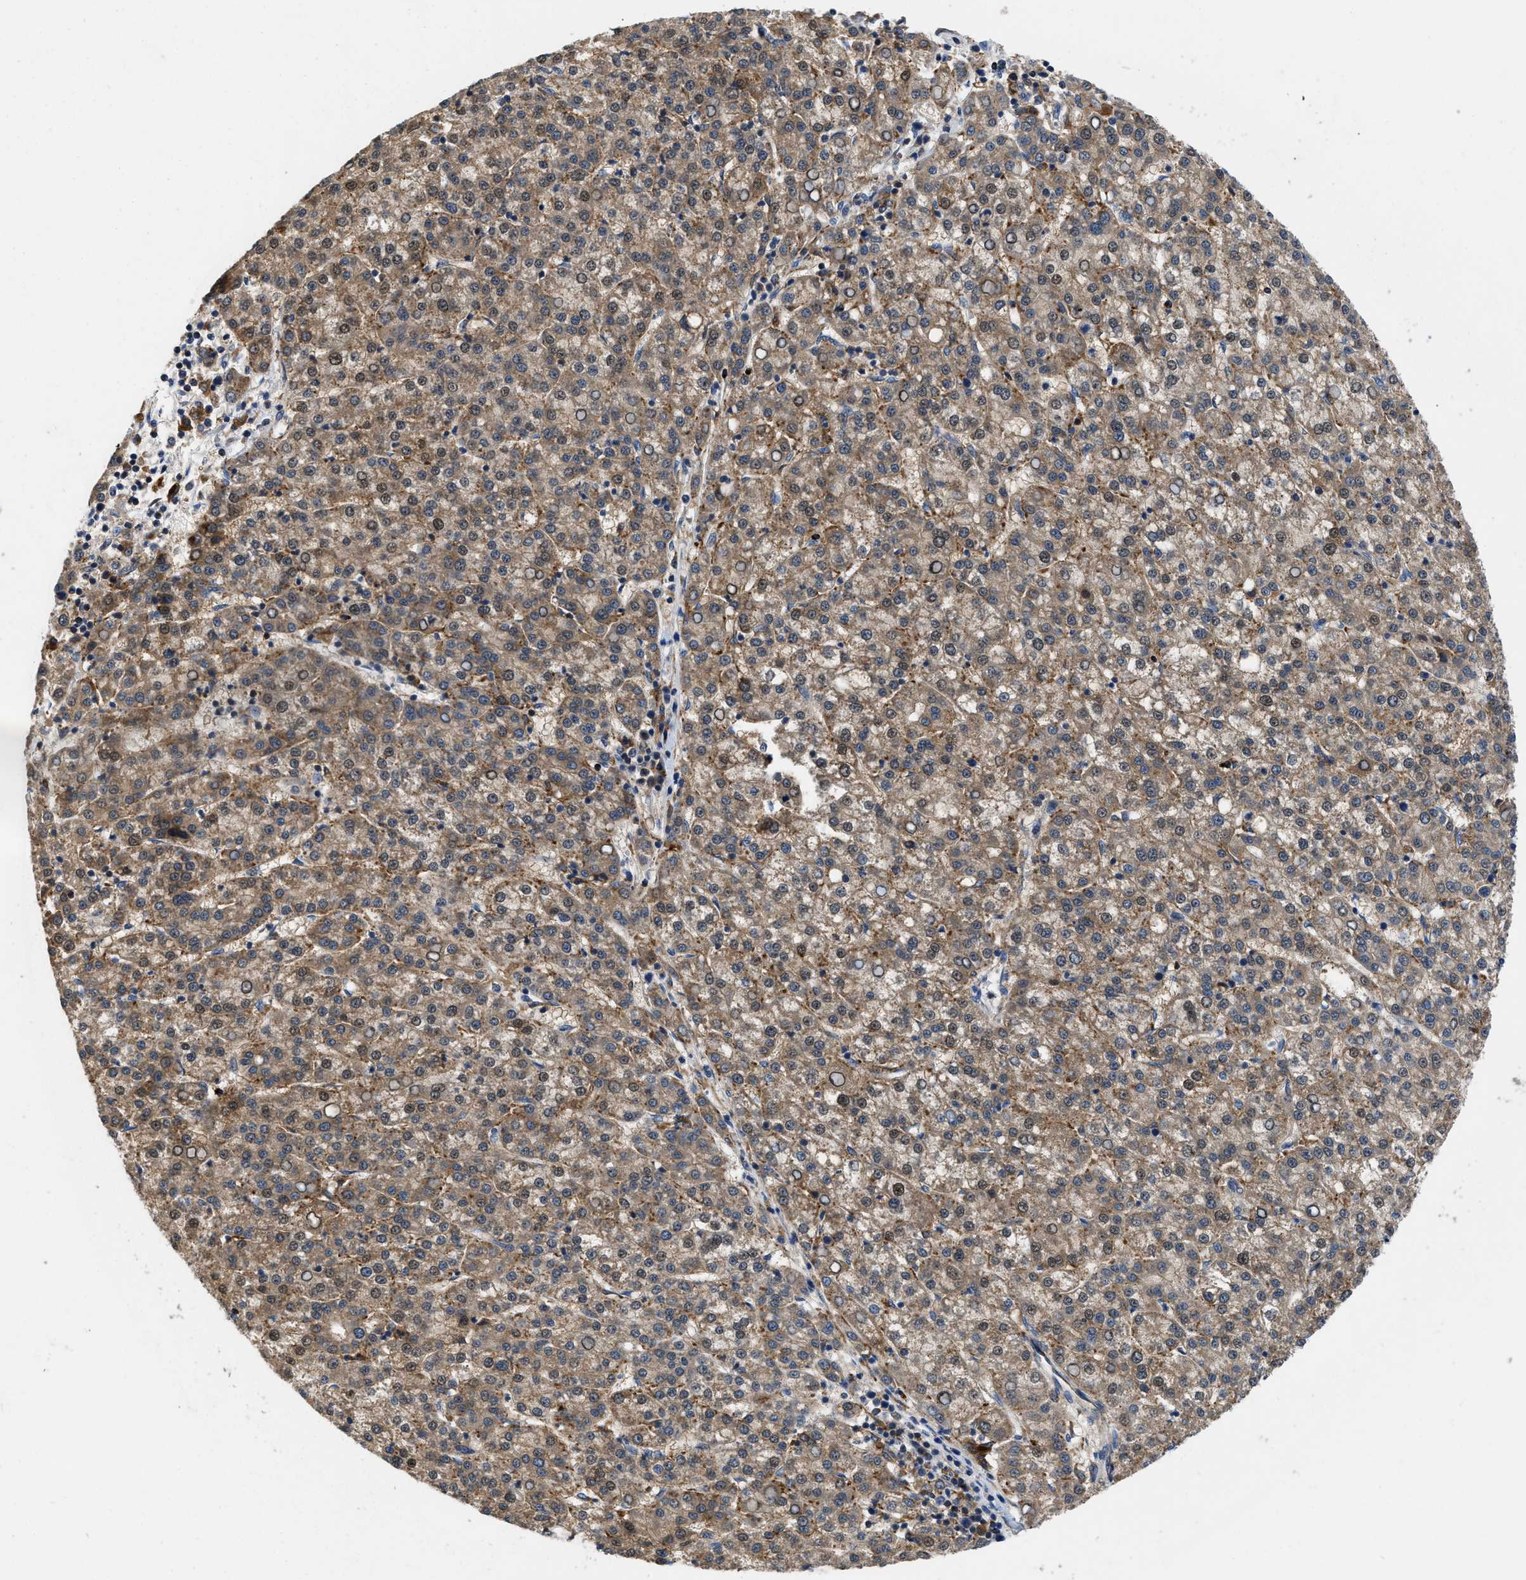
{"staining": {"intensity": "moderate", "quantity": ">75%", "location": "cytoplasmic/membranous"}, "tissue": "liver cancer", "cell_type": "Tumor cells", "image_type": "cancer", "snomed": [{"axis": "morphology", "description": "Carcinoma, Hepatocellular, NOS"}, {"axis": "topography", "description": "Liver"}], "caption": "A high-resolution histopathology image shows immunohistochemistry staining of liver cancer, which displays moderate cytoplasmic/membranous positivity in about >75% of tumor cells.", "gene": "ENPP4", "patient": {"sex": "female", "age": 58}}